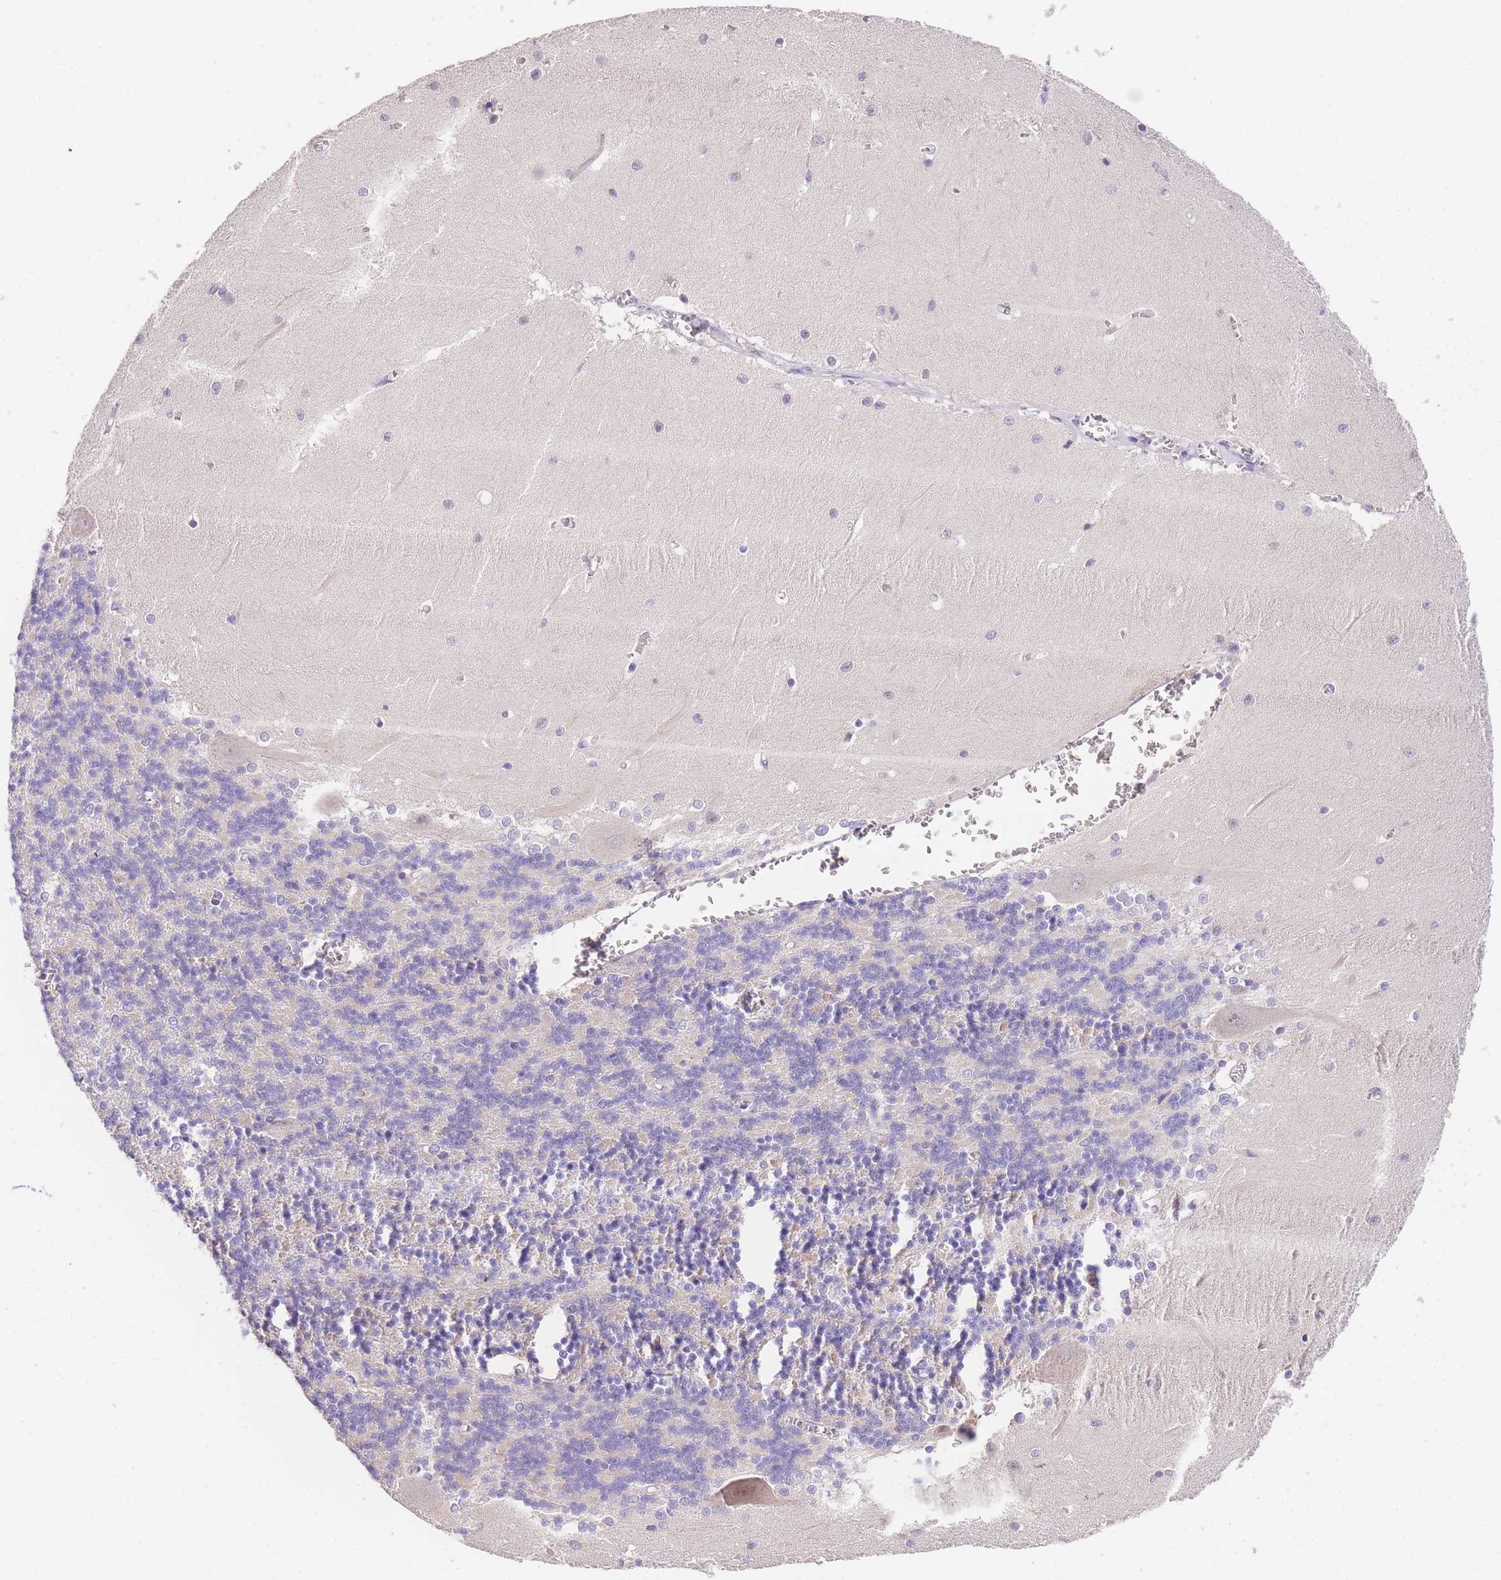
{"staining": {"intensity": "negative", "quantity": "none", "location": "none"}, "tissue": "cerebellum", "cell_type": "Cells in granular layer", "image_type": "normal", "snomed": [{"axis": "morphology", "description": "Normal tissue, NOS"}, {"axis": "topography", "description": "Cerebellum"}], "caption": "Normal cerebellum was stained to show a protein in brown. There is no significant expression in cells in granular layer.", "gene": "SLC35F2", "patient": {"sex": "male", "age": 37}}